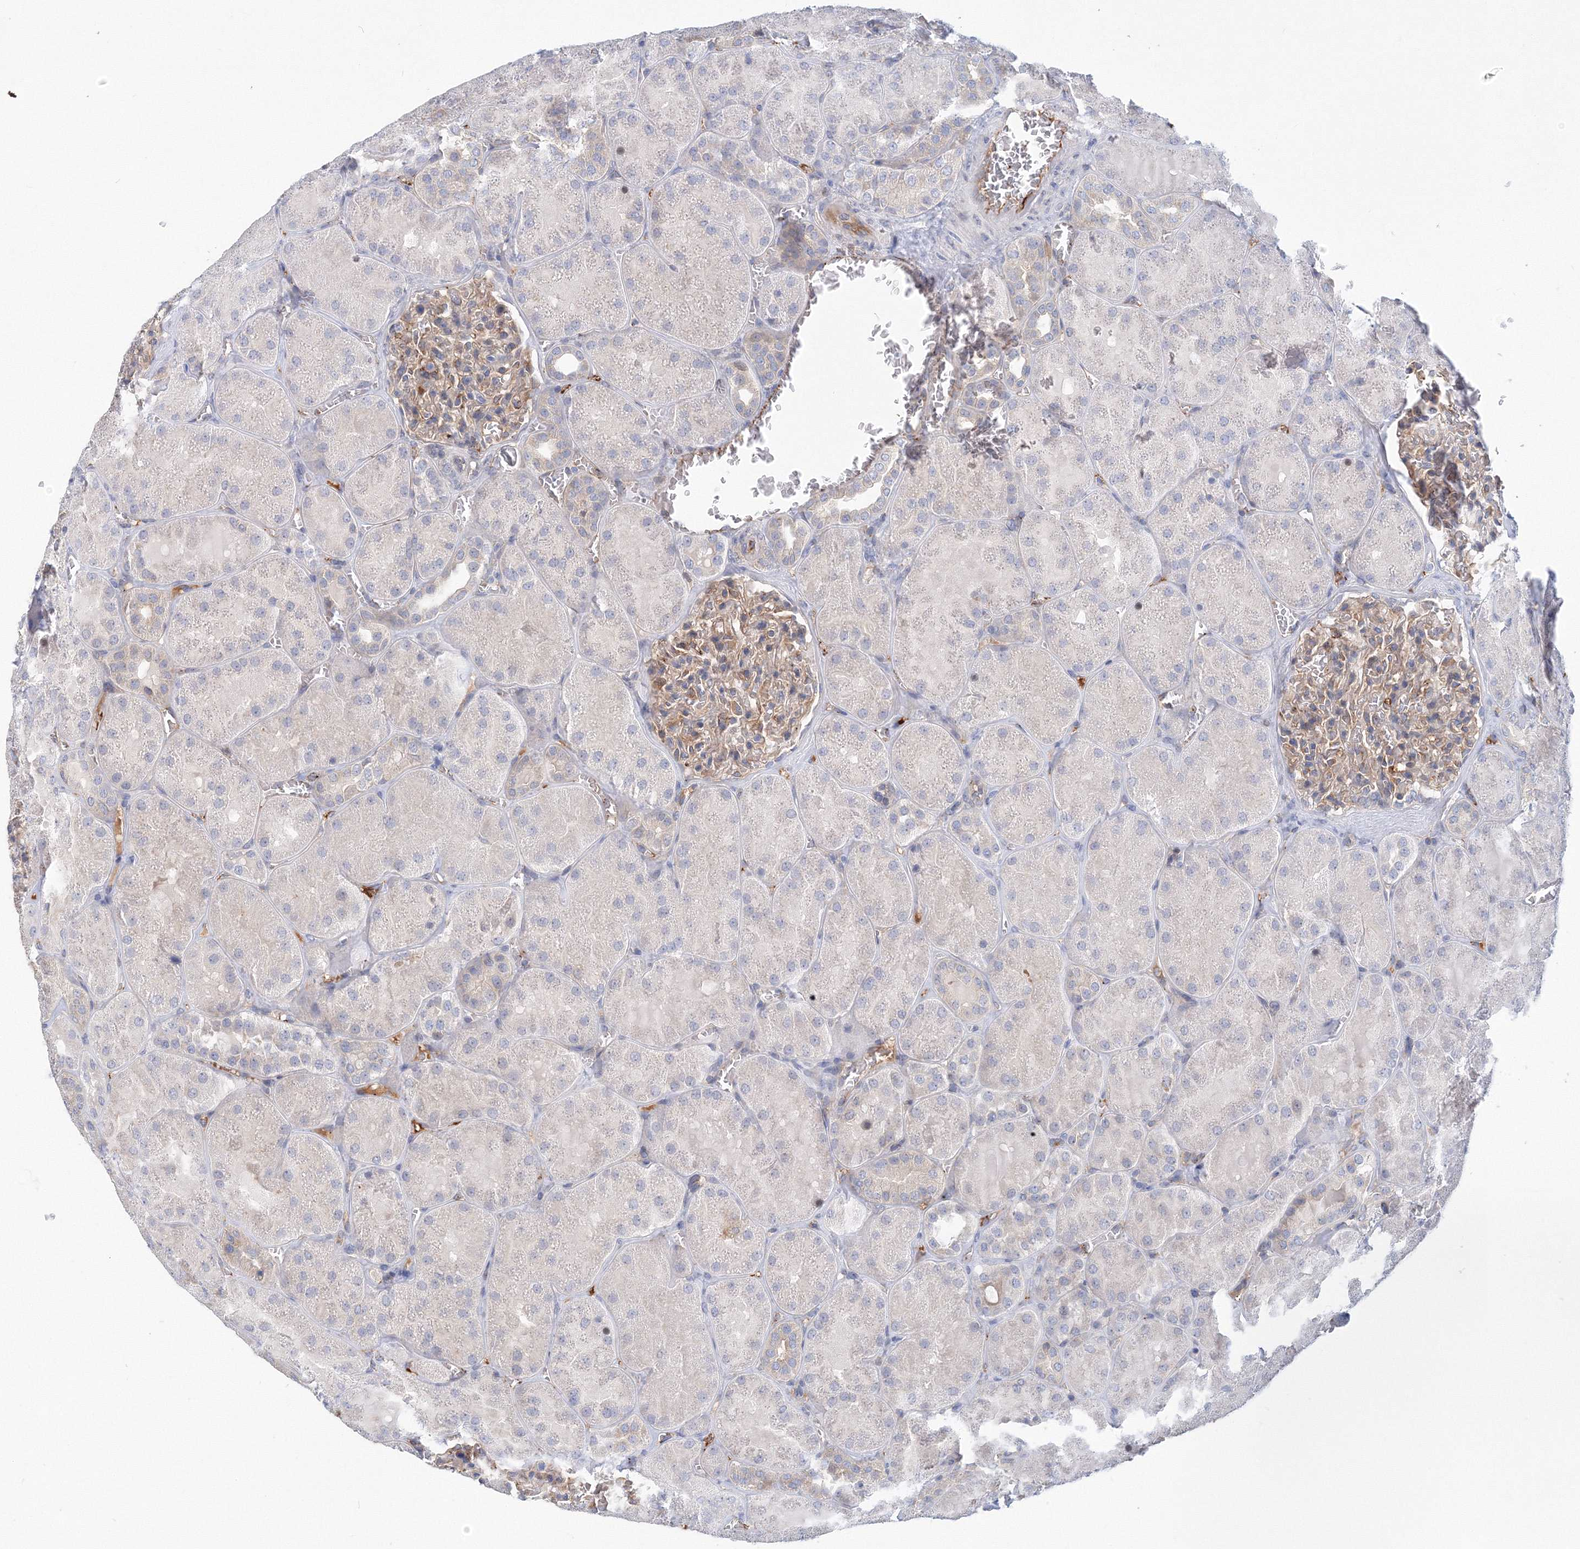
{"staining": {"intensity": "moderate", "quantity": ">75%", "location": "cytoplasmic/membranous"}, "tissue": "kidney", "cell_type": "Cells in glomeruli", "image_type": "normal", "snomed": [{"axis": "morphology", "description": "Normal tissue, NOS"}, {"axis": "topography", "description": "Kidney"}], "caption": "Human kidney stained with a brown dye displays moderate cytoplasmic/membranous positive staining in about >75% of cells in glomeruli.", "gene": "TANC1", "patient": {"sex": "male", "age": 28}}